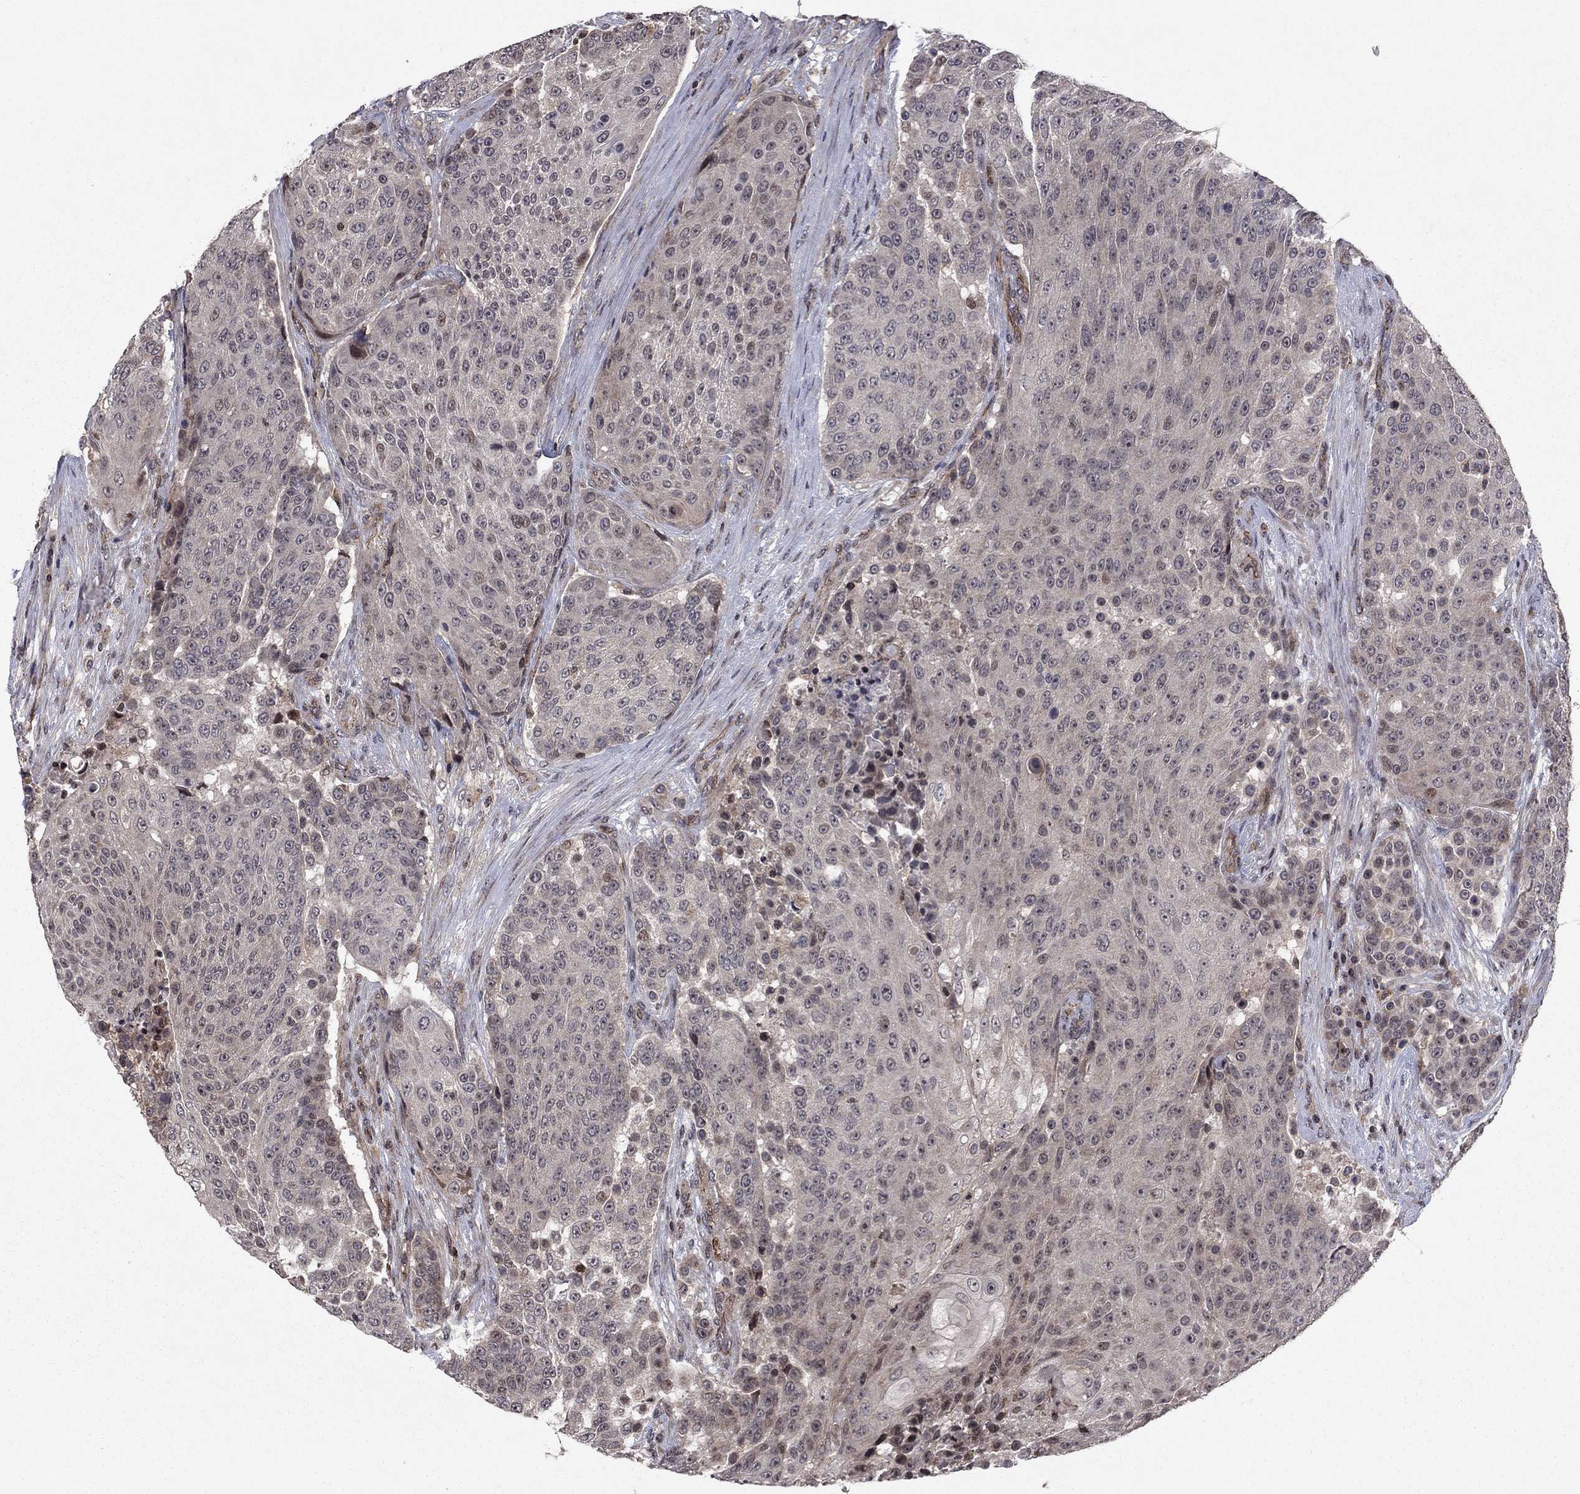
{"staining": {"intensity": "negative", "quantity": "none", "location": "none"}, "tissue": "urothelial cancer", "cell_type": "Tumor cells", "image_type": "cancer", "snomed": [{"axis": "morphology", "description": "Urothelial carcinoma, High grade"}, {"axis": "topography", "description": "Urinary bladder"}], "caption": "There is no significant expression in tumor cells of urothelial cancer.", "gene": "SORBS1", "patient": {"sex": "female", "age": 63}}